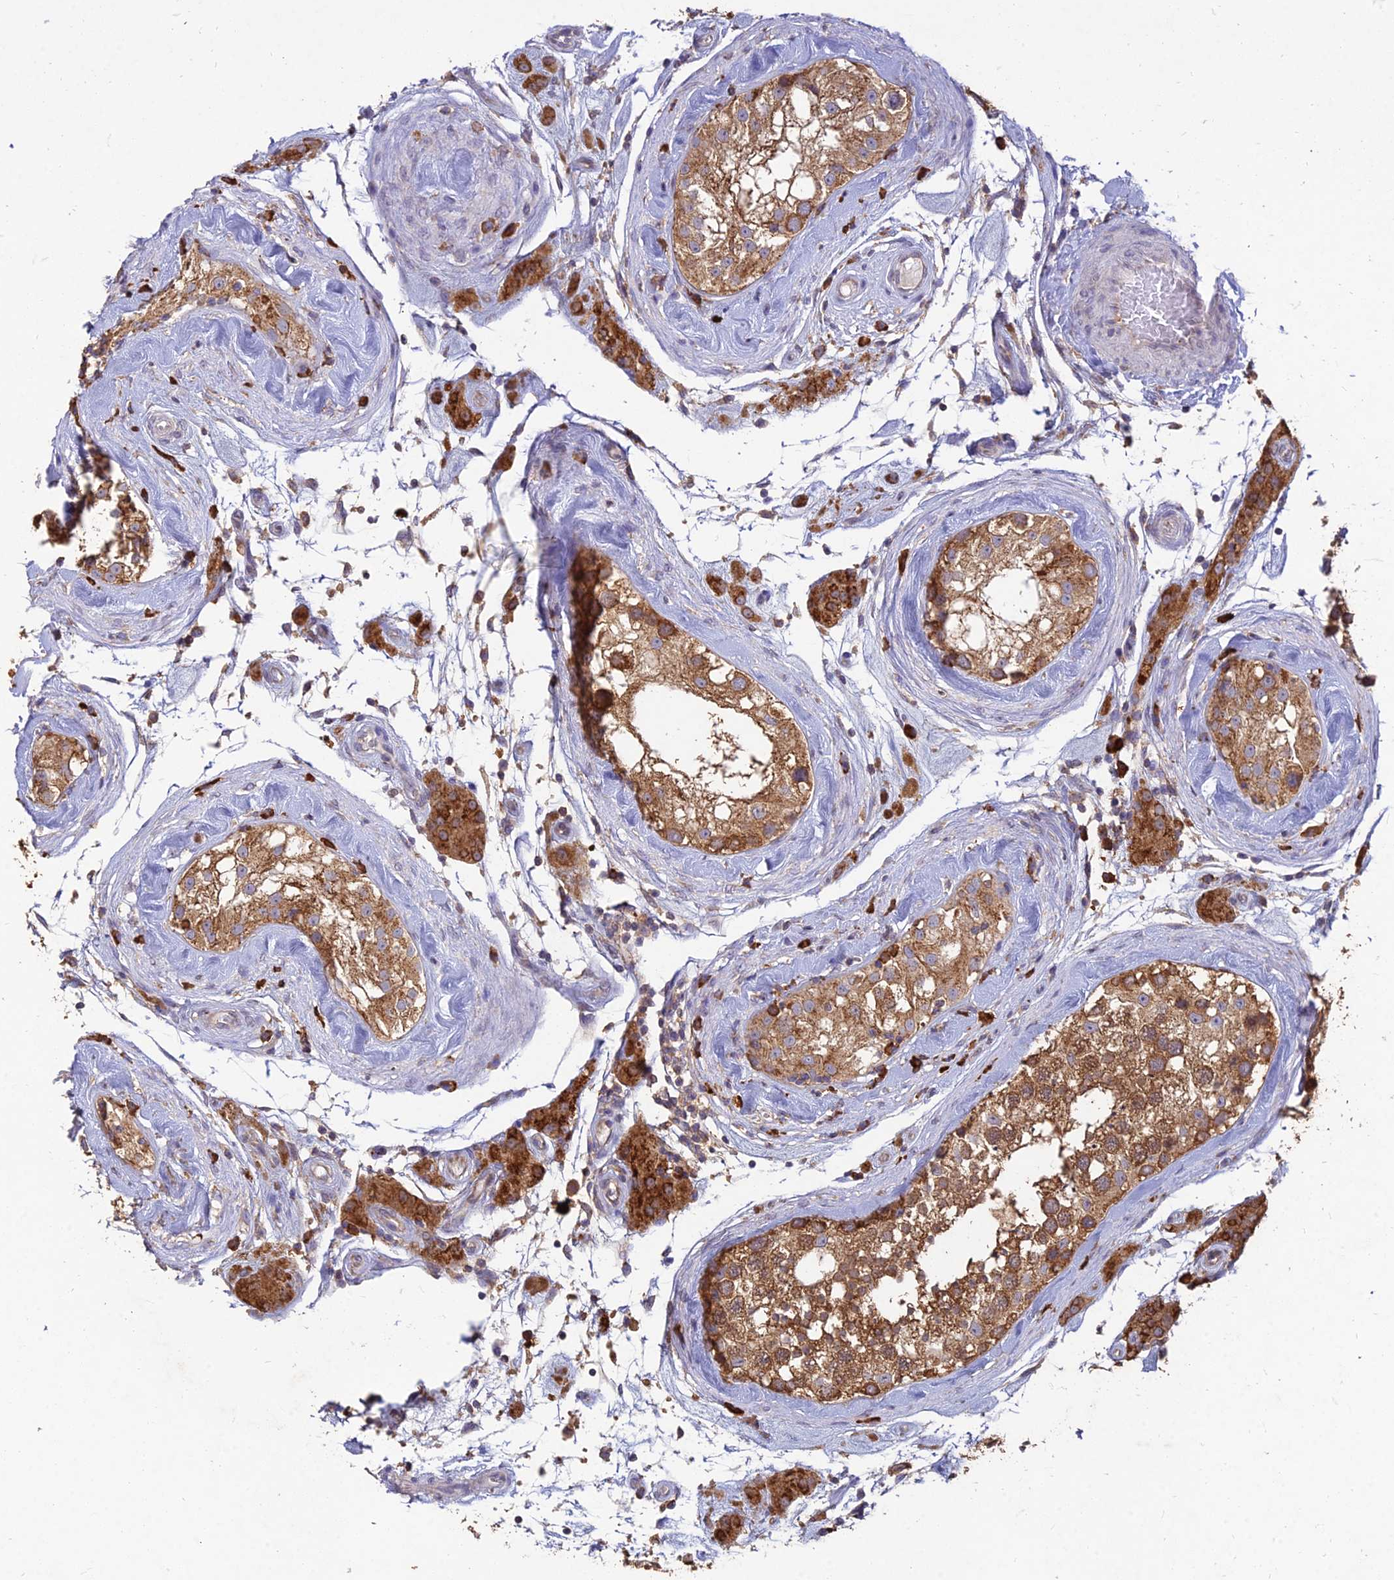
{"staining": {"intensity": "moderate", "quantity": ">75%", "location": "cytoplasmic/membranous"}, "tissue": "testis", "cell_type": "Cells in seminiferous ducts", "image_type": "normal", "snomed": [{"axis": "morphology", "description": "Normal tissue, NOS"}, {"axis": "topography", "description": "Testis"}], "caption": "Immunohistochemical staining of benign testis demonstrates medium levels of moderate cytoplasmic/membranous staining in approximately >75% of cells in seminiferous ducts. The protein is stained brown, and the nuclei are stained in blue (DAB IHC with brightfield microscopy, high magnification).", "gene": "NXNL2", "patient": {"sex": "male", "age": 46}}